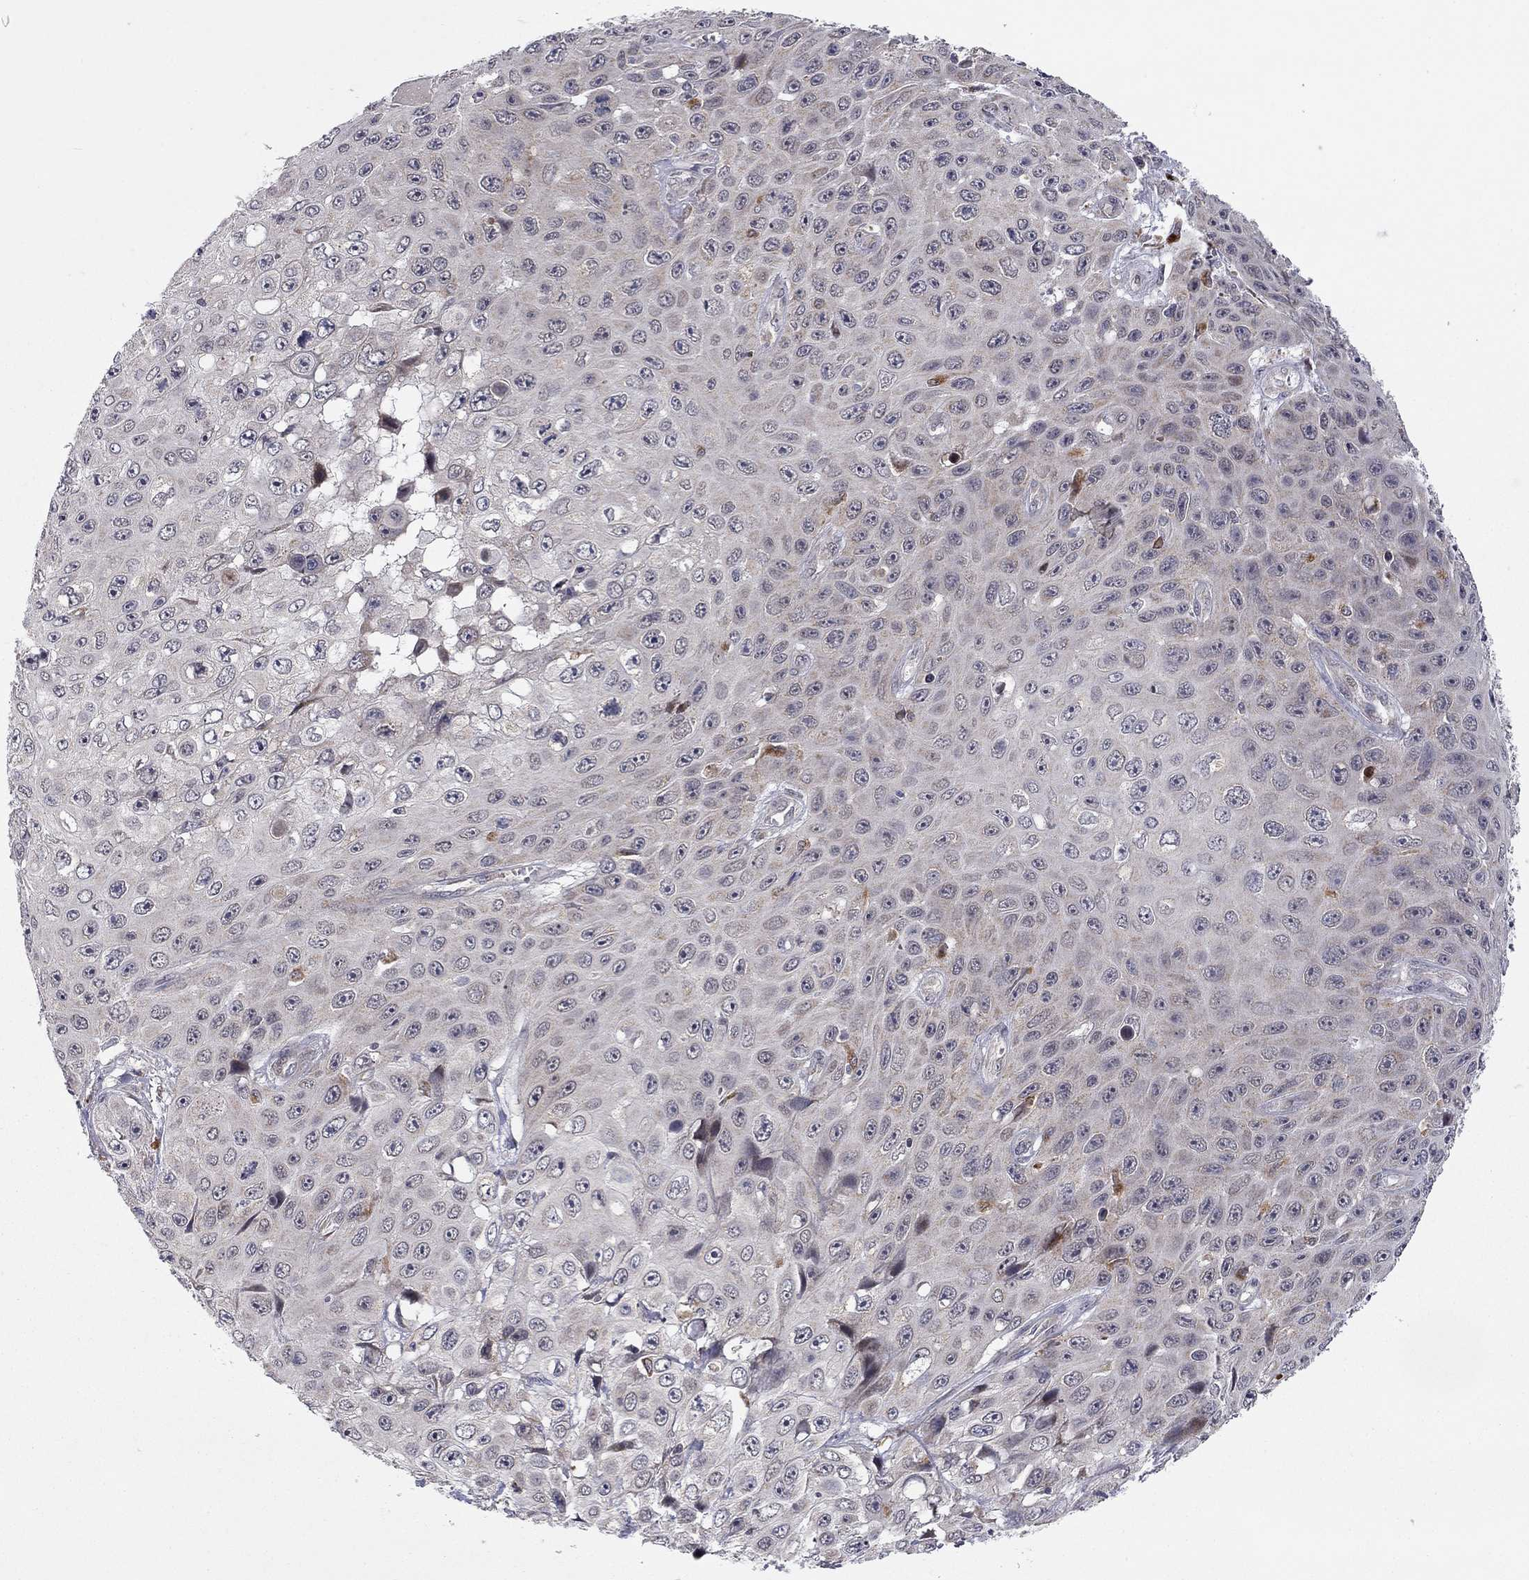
{"staining": {"intensity": "weak", "quantity": "<25%", "location": "cytoplasmic/membranous"}, "tissue": "skin cancer", "cell_type": "Tumor cells", "image_type": "cancer", "snomed": [{"axis": "morphology", "description": "Squamous cell carcinoma, NOS"}, {"axis": "topography", "description": "Skin"}], "caption": "Image shows no protein staining in tumor cells of skin cancer tissue.", "gene": "IDS", "patient": {"sex": "male", "age": 82}}